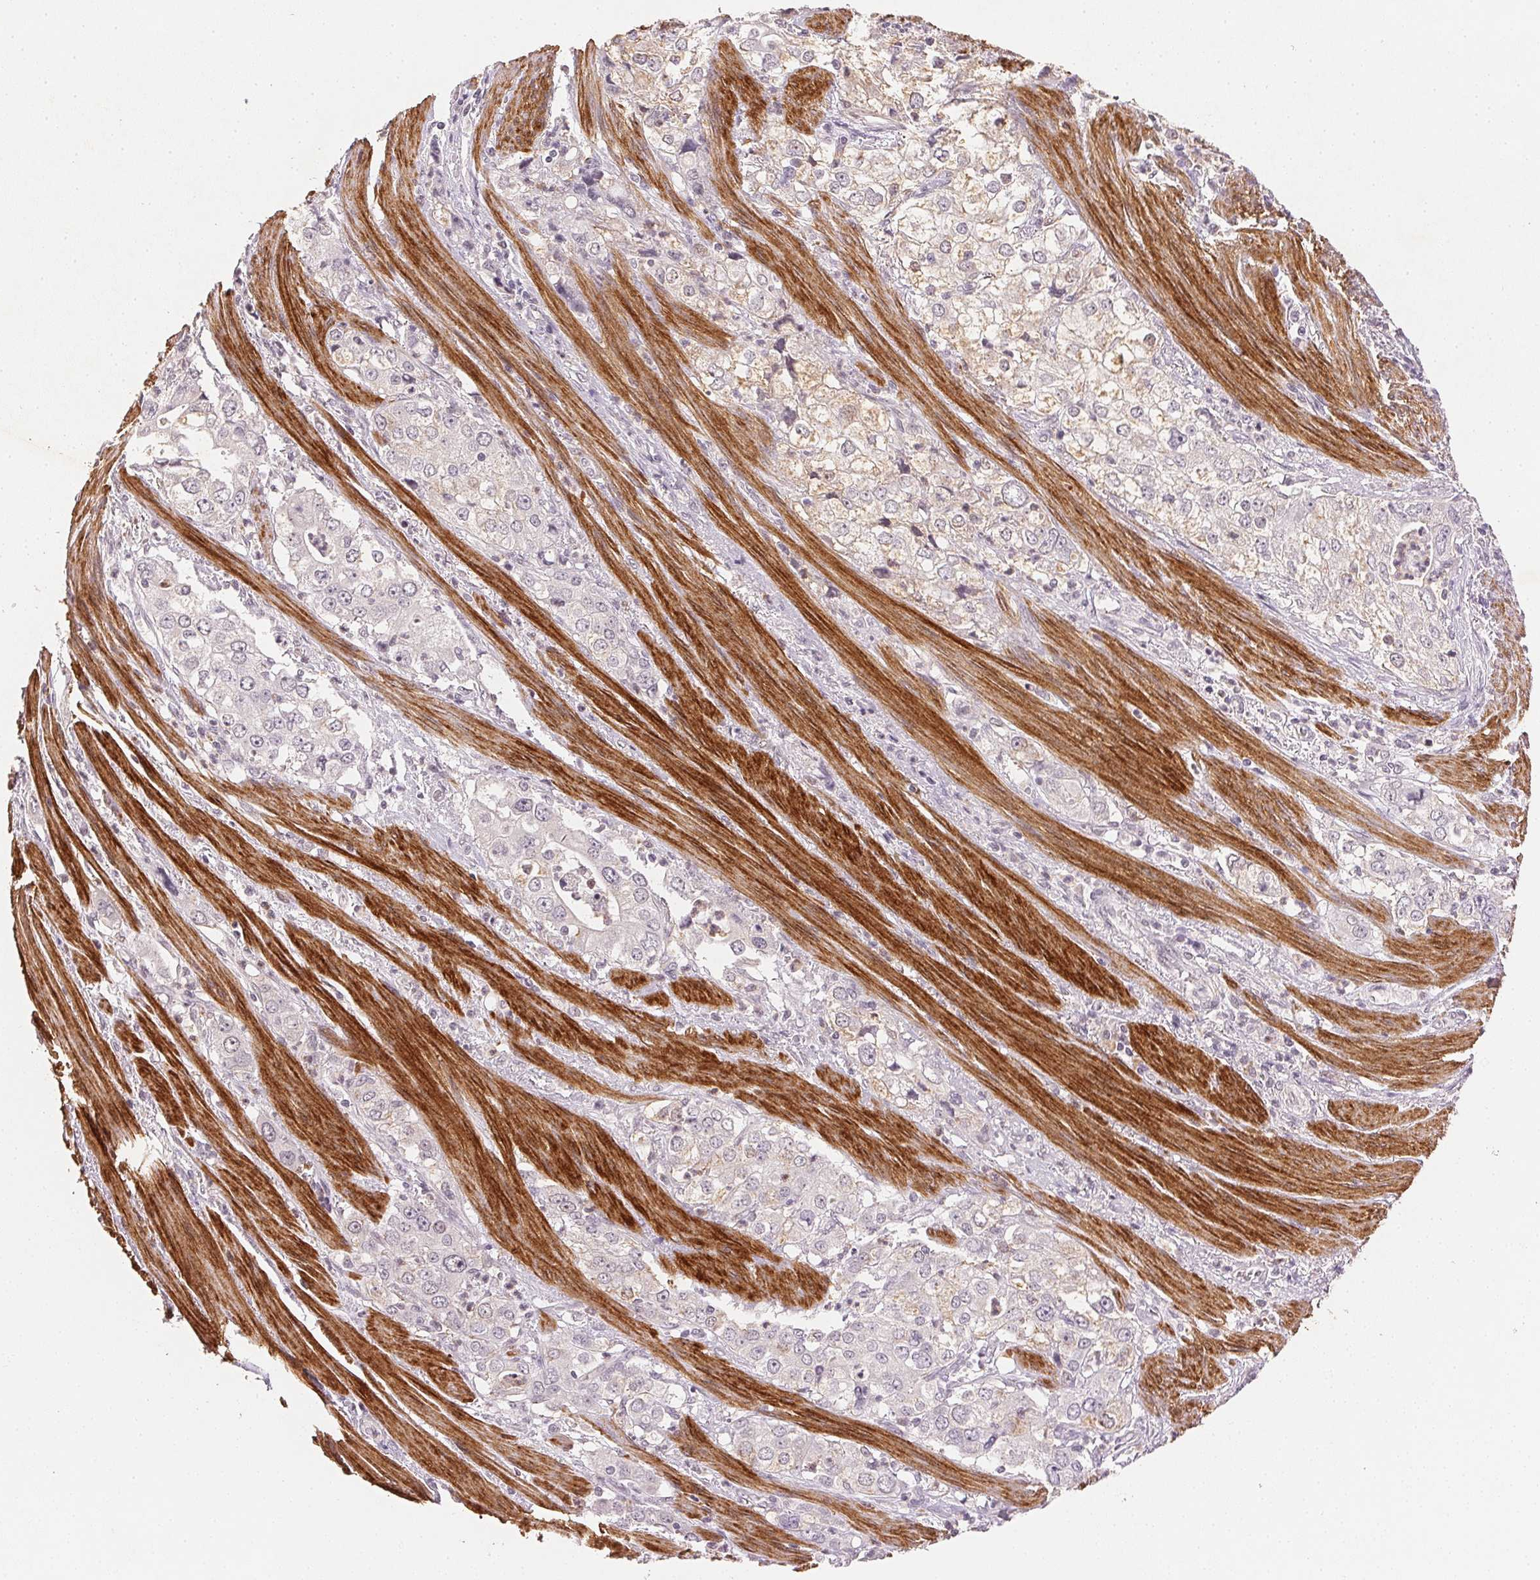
{"staining": {"intensity": "negative", "quantity": "none", "location": "none"}, "tissue": "stomach cancer", "cell_type": "Tumor cells", "image_type": "cancer", "snomed": [{"axis": "morphology", "description": "Adenocarcinoma, NOS"}, {"axis": "topography", "description": "Stomach, upper"}], "caption": "Image shows no protein positivity in tumor cells of stomach adenocarcinoma tissue. Nuclei are stained in blue.", "gene": "SMTN", "patient": {"sex": "male", "age": 75}}